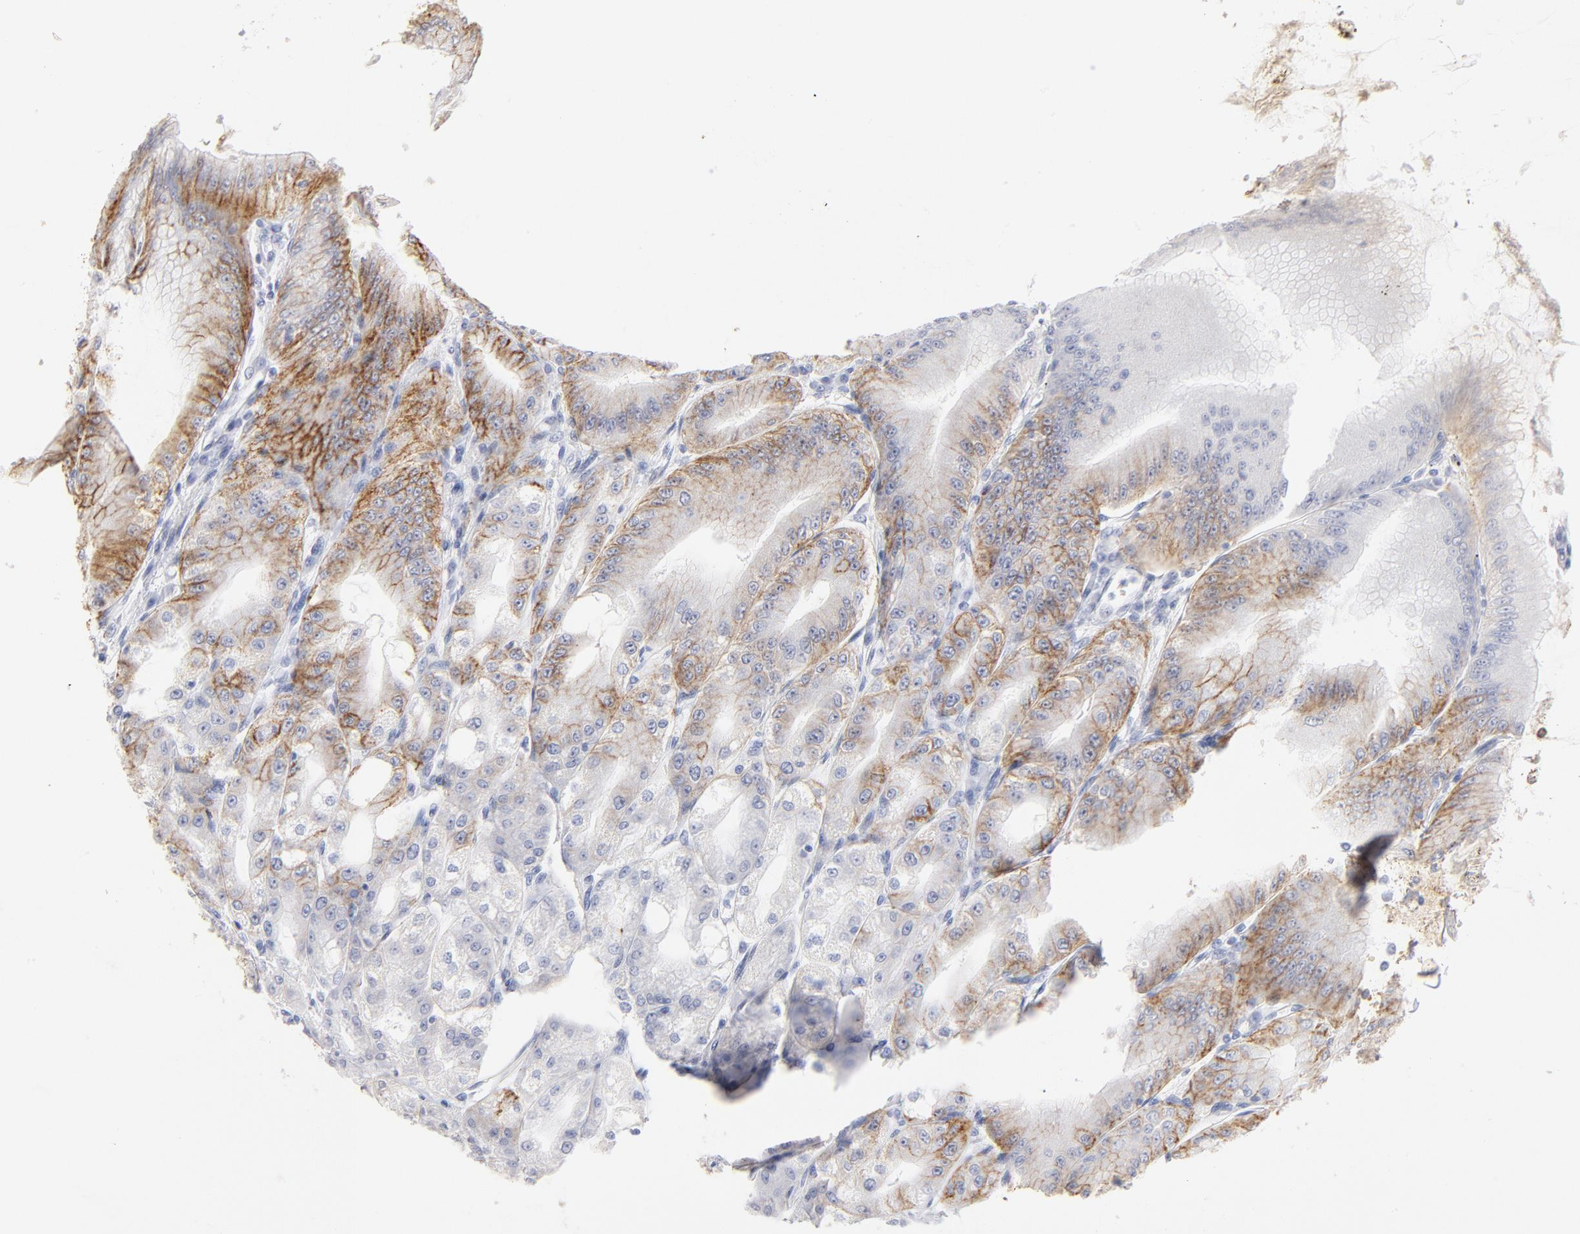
{"staining": {"intensity": "moderate", "quantity": "25%-75%", "location": "cytoplasmic/membranous"}, "tissue": "stomach", "cell_type": "Glandular cells", "image_type": "normal", "snomed": [{"axis": "morphology", "description": "Normal tissue, NOS"}, {"axis": "topography", "description": "Stomach, lower"}], "caption": "A medium amount of moderate cytoplasmic/membranous expression is identified in approximately 25%-75% of glandular cells in benign stomach.", "gene": "C3", "patient": {"sex": "male", "age": 71}}